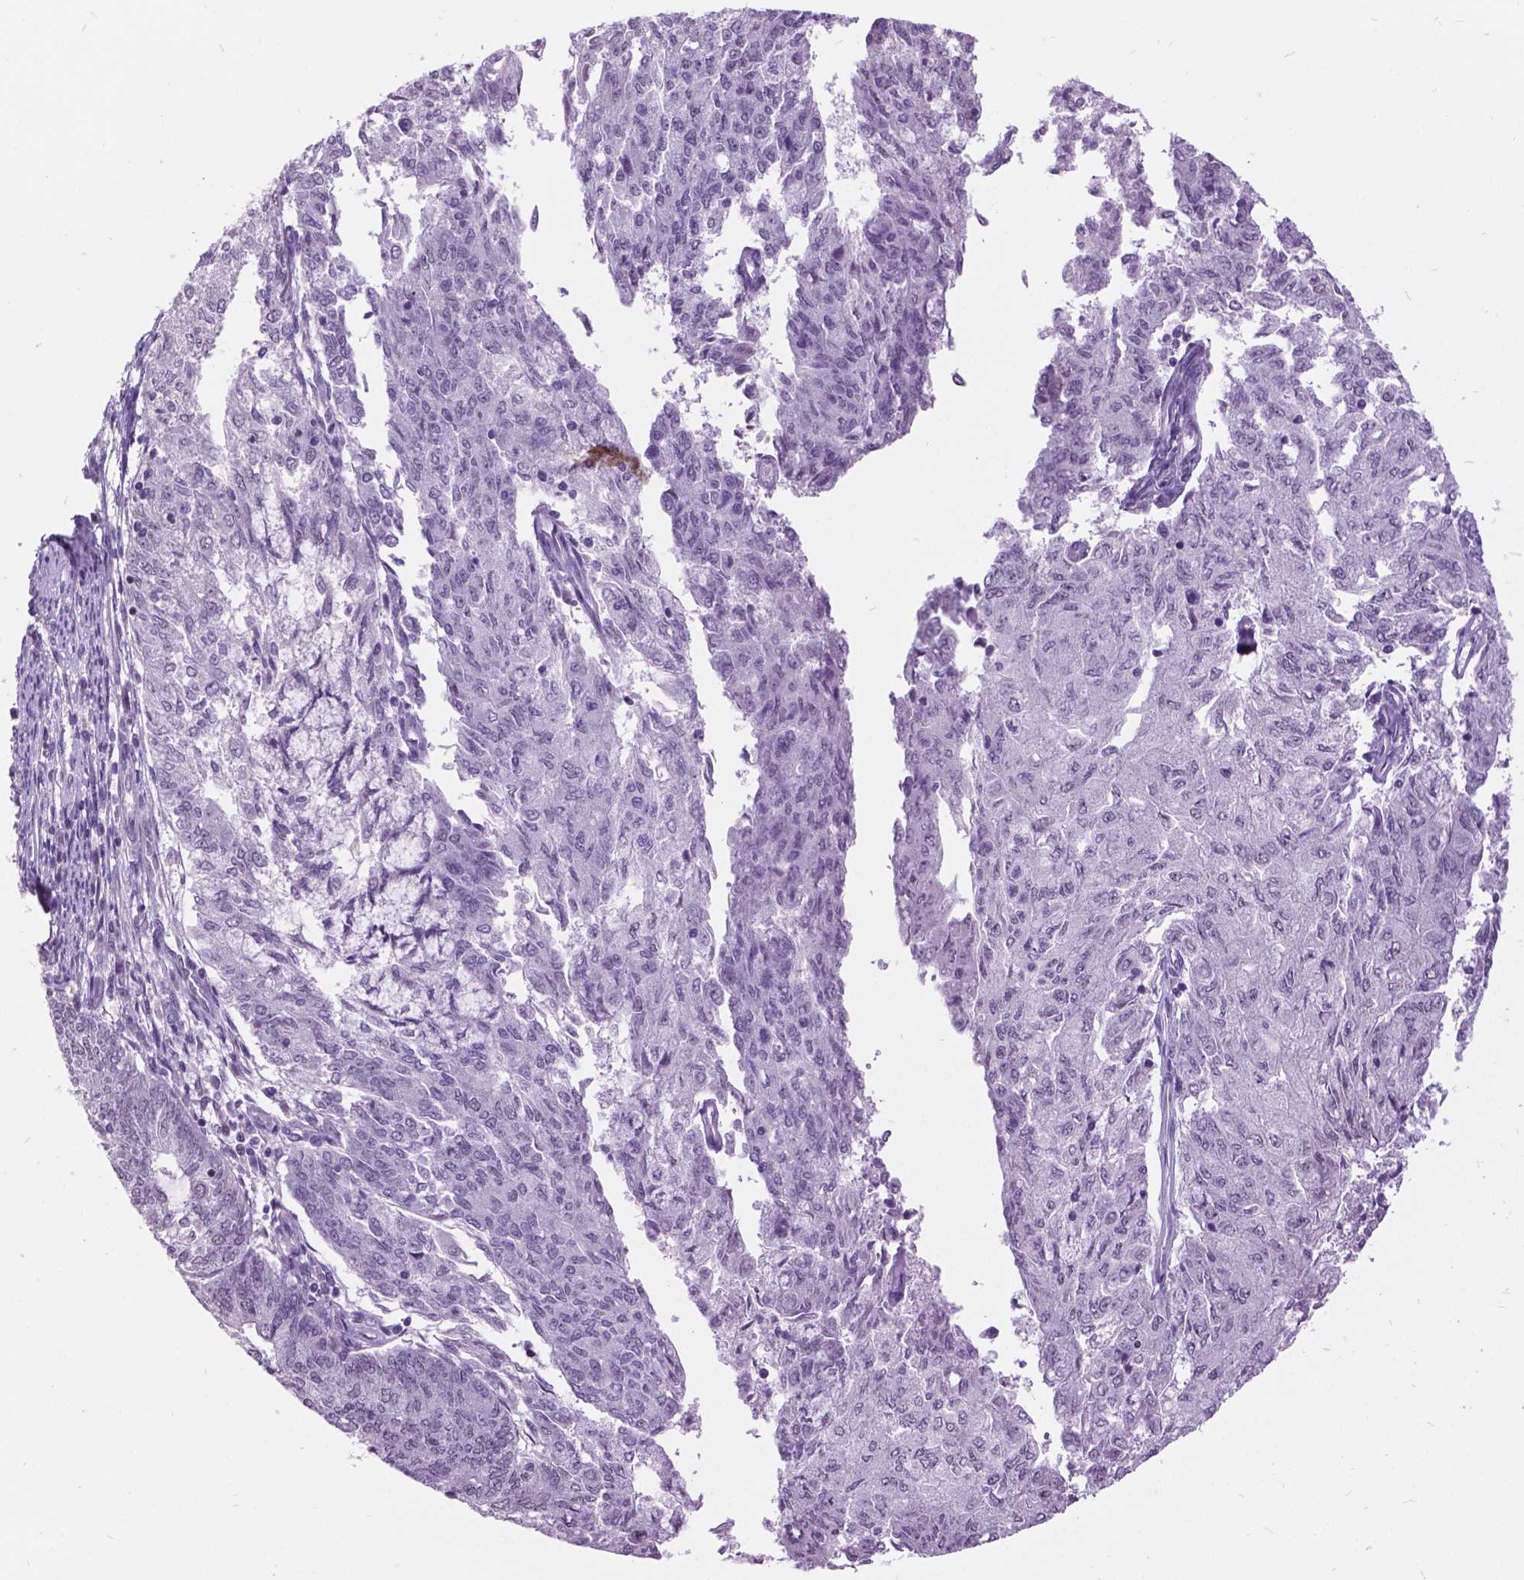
{"staining": {"intensity": "negative", "quantity": "none", "location": "none"}, "tissue": "endometrial cancer", "cell_type": "Tumor cells", "image_type": "cancer", "snomed": [{"axis": "morphology", "description": "Adenocarcinoma, NOS"}, {"axis": "topography", "description": "Endometrium"}], "caption": "An image of human adenocarcinoma (endometrial) is negative for staining in tumor cells.", "gene": "DPF3", "patient": {"sex": "female", "age": 82}}